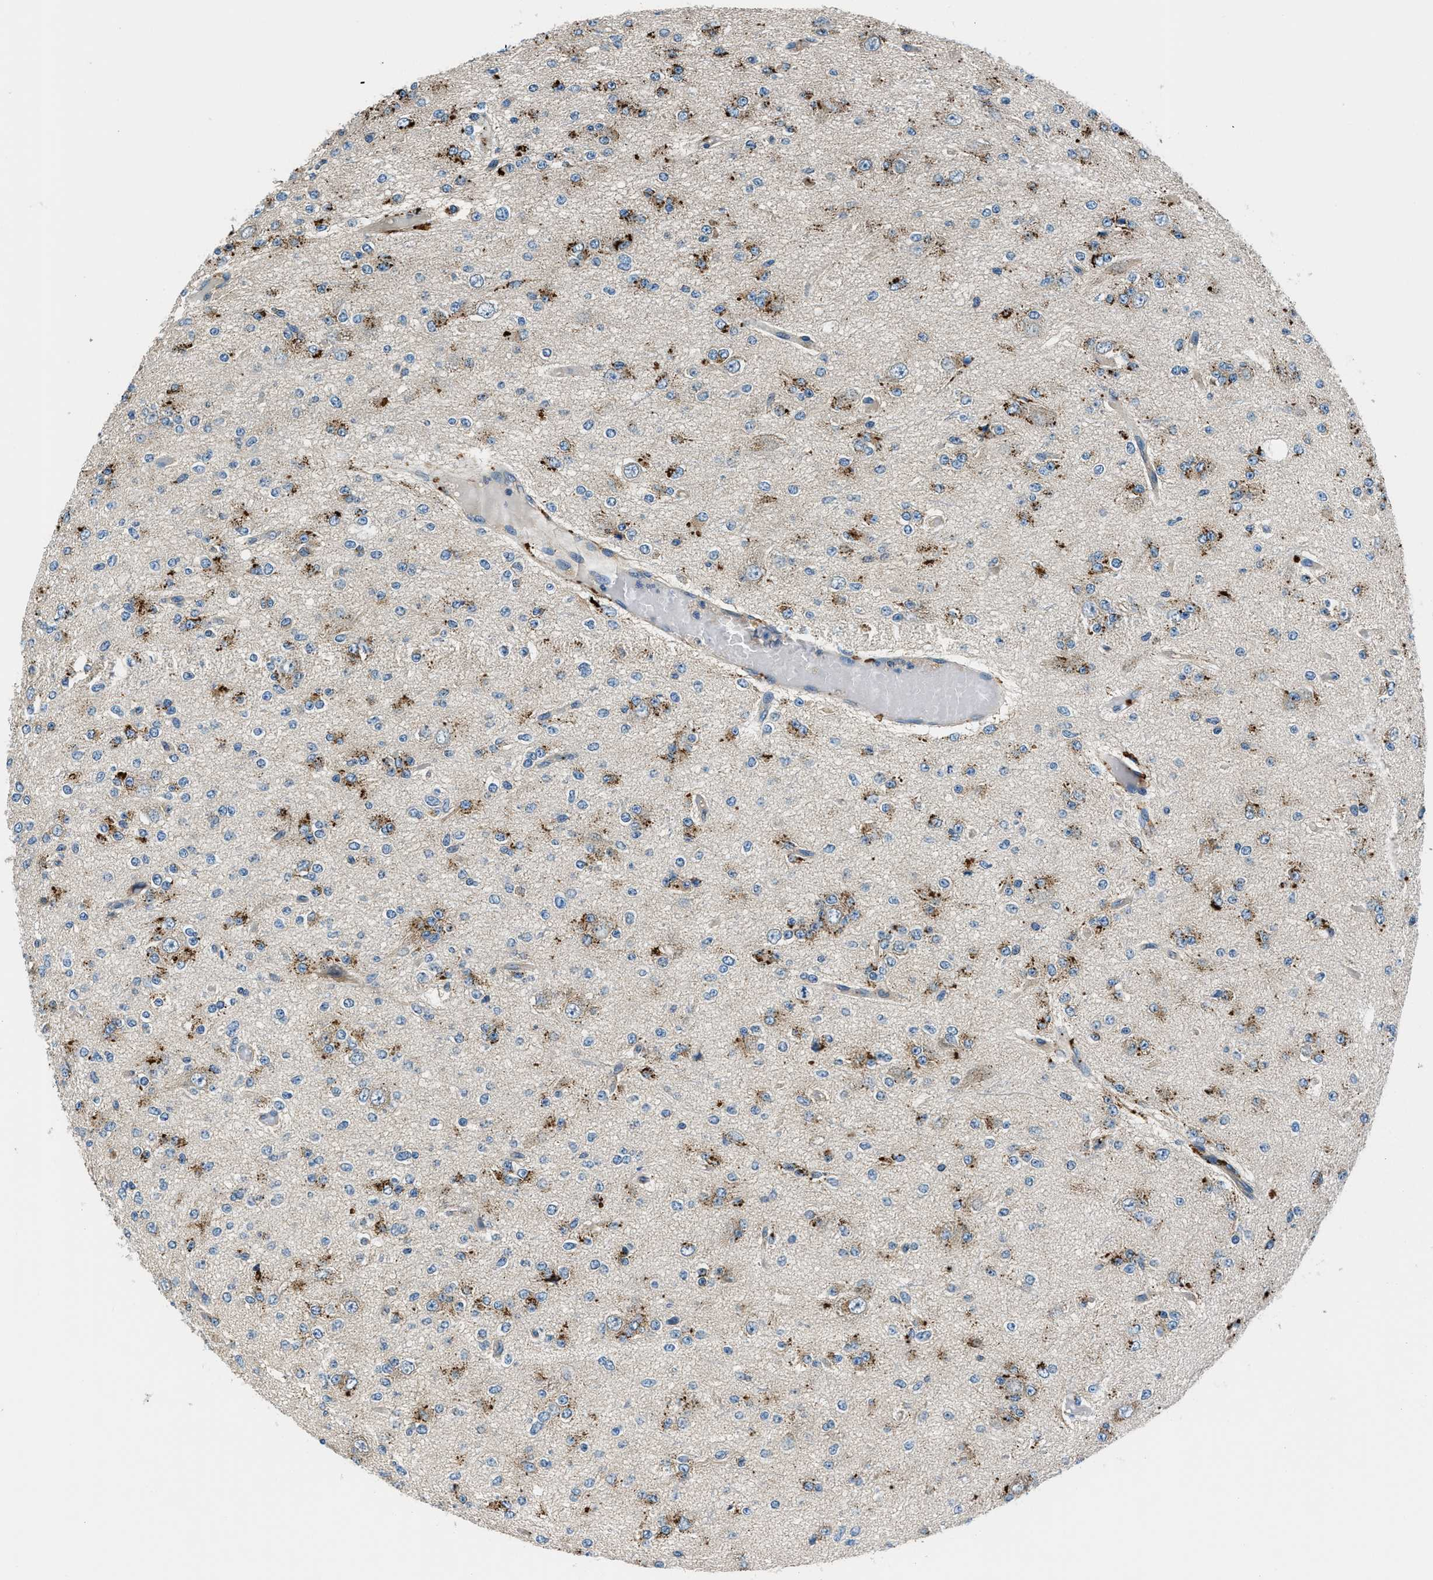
{"staining": {"intensity": "moderate", "quantity": "25%-75%", "location": "cytoplasmic/membranous"}, "tissue": "glioma", "cell_type": "Tumor cells", "image_type": "cancer", "snomed": [{"axis": "morphology", "description": "Glioma, malignant, Low grade"}, {"axis": "topography", "description": "Brain"}], "caption": "Immunohistochemistry histopathology image of glioma stained for a protein (brown), which reveals medium levels of moderate cytoplasmic/membranous staining in approximately 25%-75% of tumor cells.", "gene": "SLC19A2", "patient": {"sex": "male", "age": 38}}